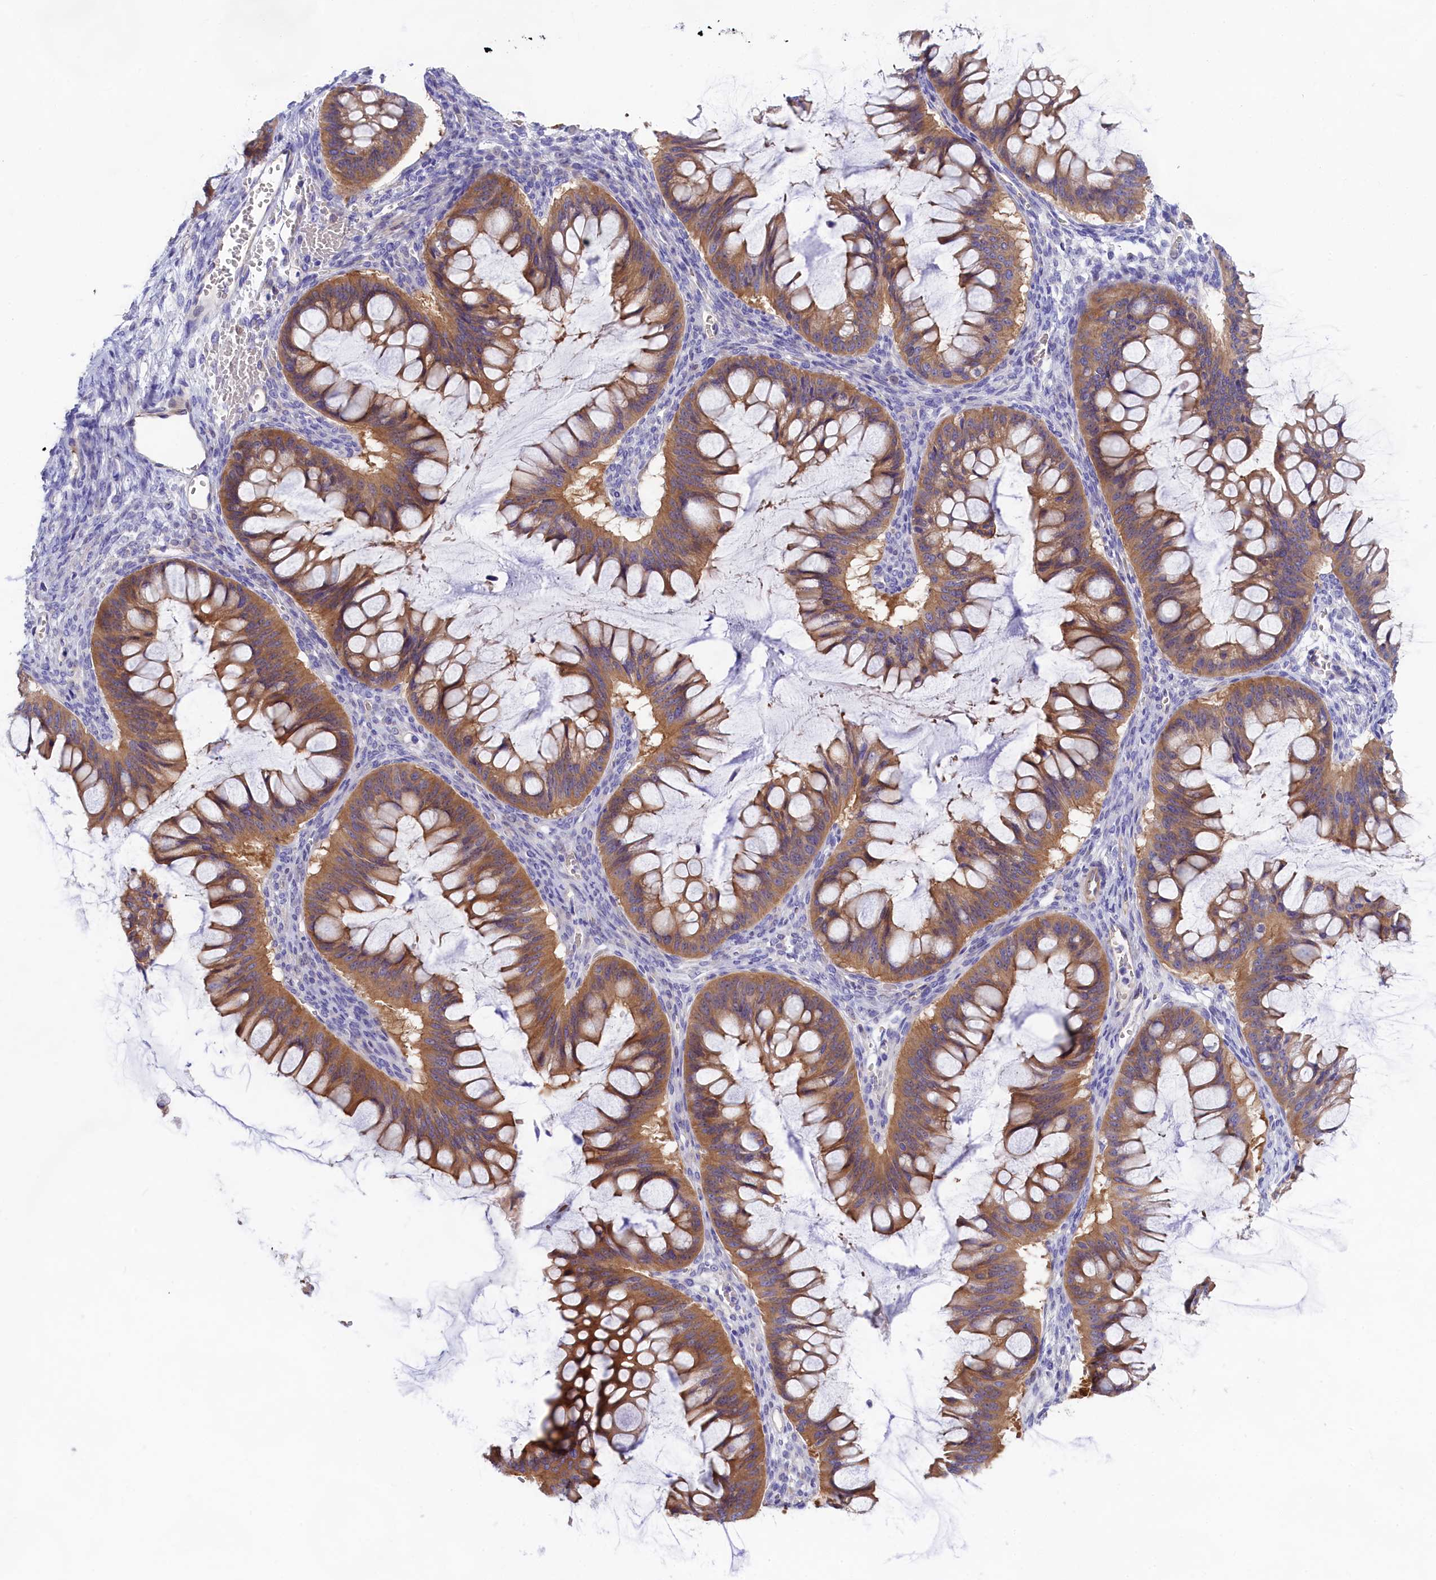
{"staining": {"intensity": "moderate", "quantity": ">75%", "location": "cytoplasmic/membranous"}, "tissue": "ovarian cancer", "cell_type": "Tumor cells", "image_type": "cancer", "snomed": [{"axis": "morphology", "description": "Cystadenocarcinoma, mucinous, NOS"}, {"axis": "topography", "description": "Ovary"}], "caption": "Tumor cells display medium levels of moderate cytoplasmic/membranous expression in about >75% of cells in human ovarian mucinous cystadenocarcinoma.", "gene": "PPP1R13L", "patient": {"sex": "female", "age": 73}}